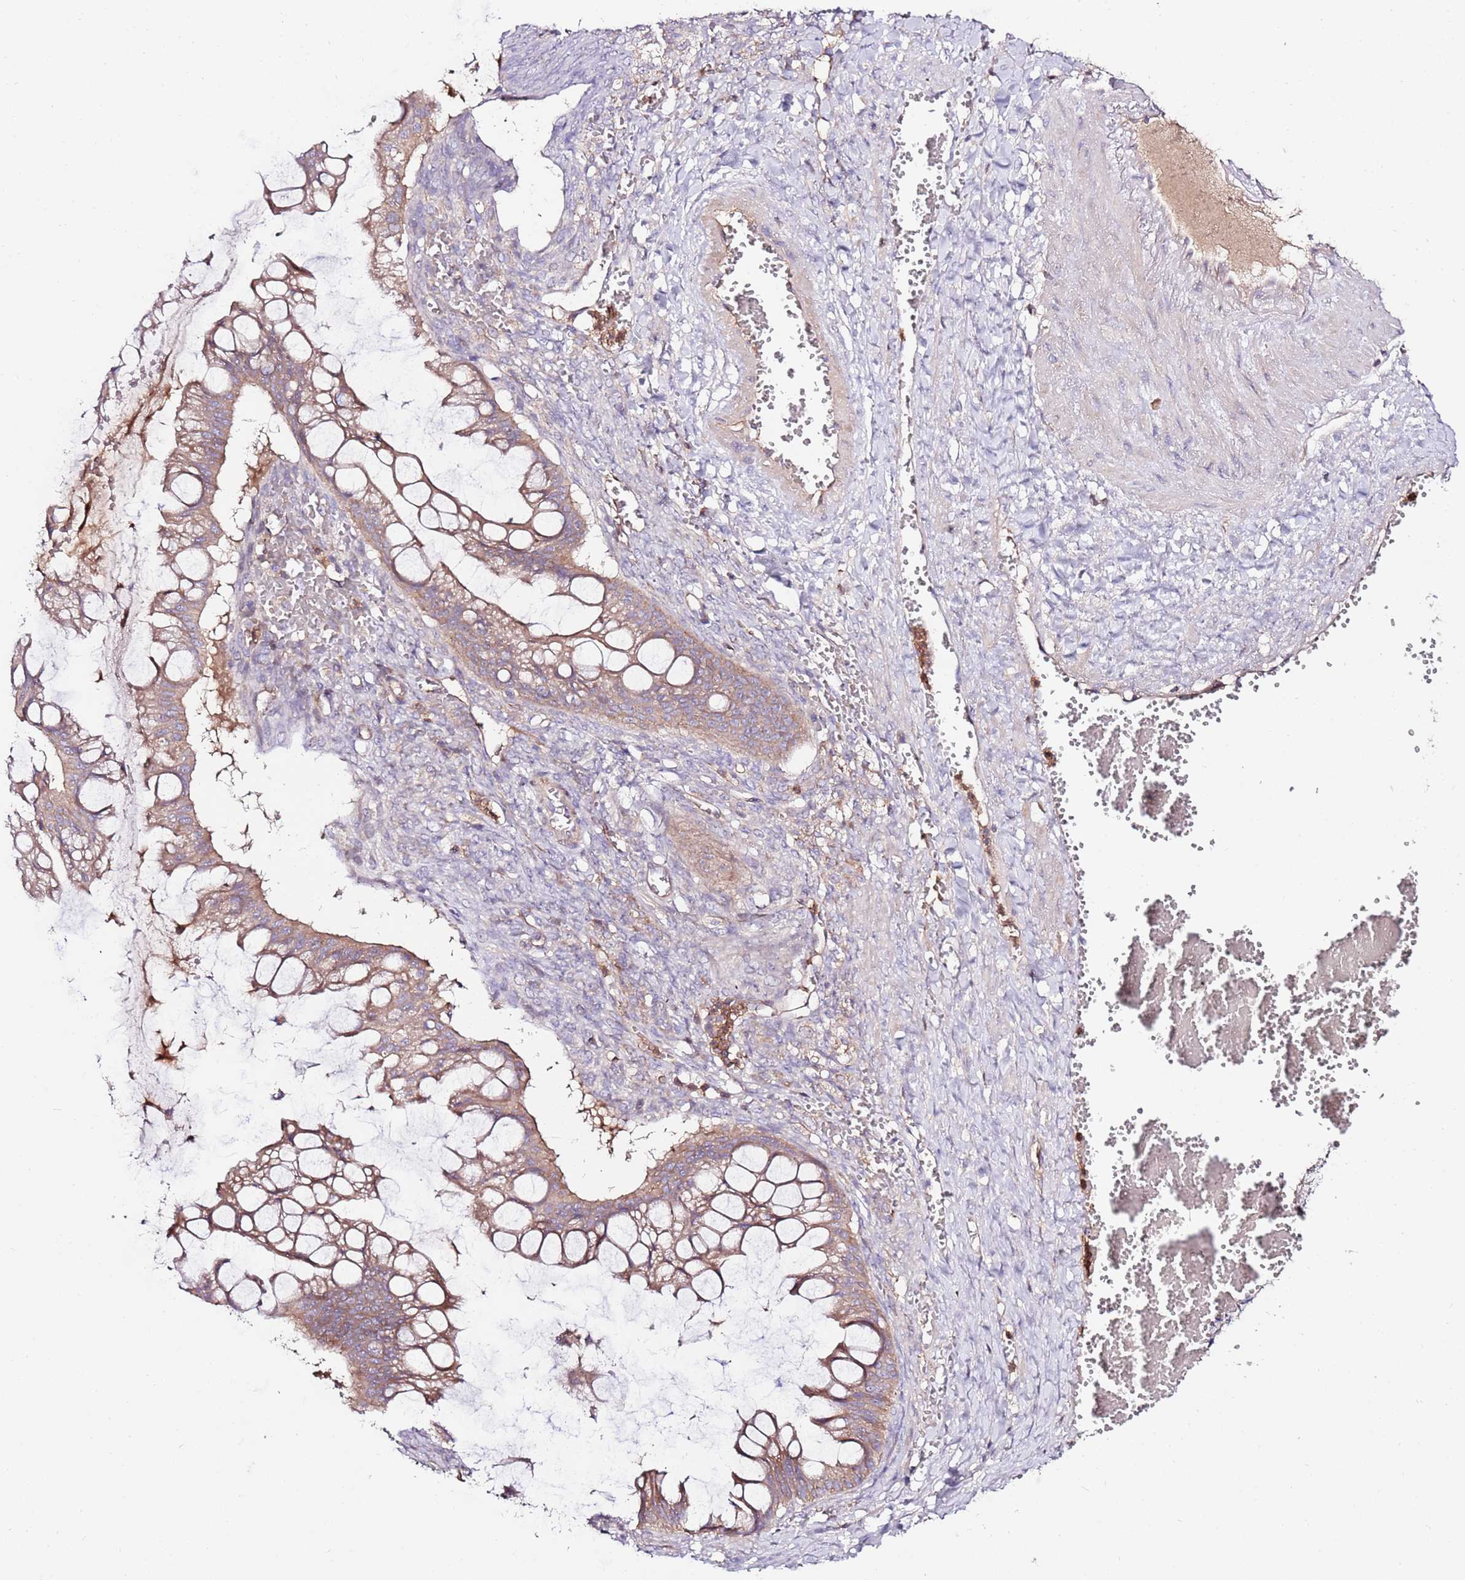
{"staining": {"intensity": "moderate", "quantity": ">75%", "location": "cytoplasmic/membranous"}, "tissue": "ovarian cancer", "cell_type": "Tumor cells", "image_type": "cancer", "snomed": [{"axis": "morphology", "description": "Cystadenocarcinoma, mucinous, NOS"}, {"axis": "topography", "description": "Ovary"}], "caption": "Mucinous cystadenocarcinoma (ovarian) stained for a protein exhibits moderate cytoplasmic/membranous positivity in tumor cells.", "gene": "FLVCR1", "patient": {"sex": "female", "age": 73}}